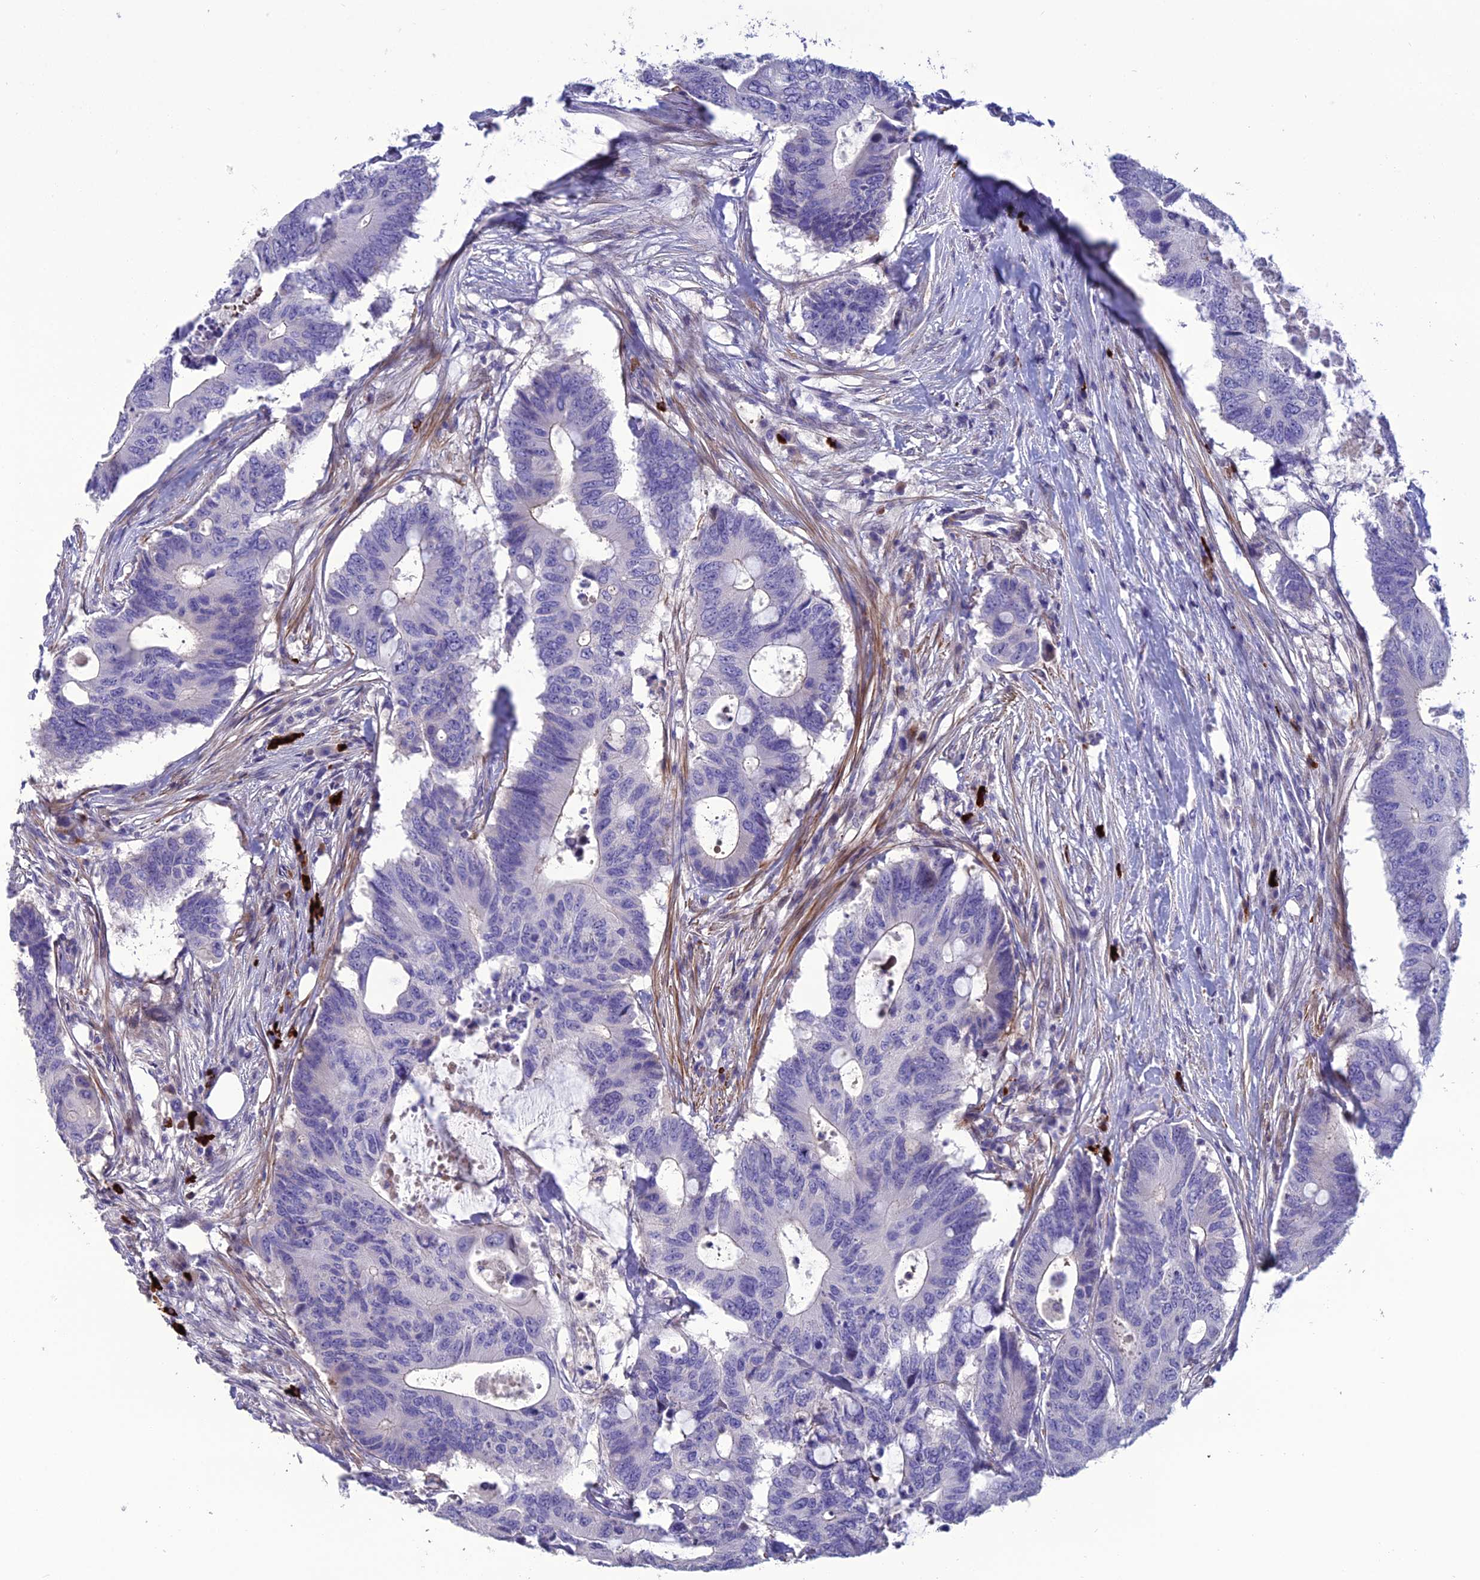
{"staining": {"intensity": "negative", "quantity": "none", "location": "none"}, "tissue": "colorectal cancer", "cell_type": "Tumor cells", "image_type": "cancer", "snomed": [{"axis": "morphology", "description": "Adenocarcinoma, NOS"}, {"axis": "topography", "description": "Colon"}], "caption": "Photomicrograph shows no protein expression in tumor cells of colorectal cancer tissue.", "gene": "OR56B1", "patient": {"sex": "male", "age": 71}}